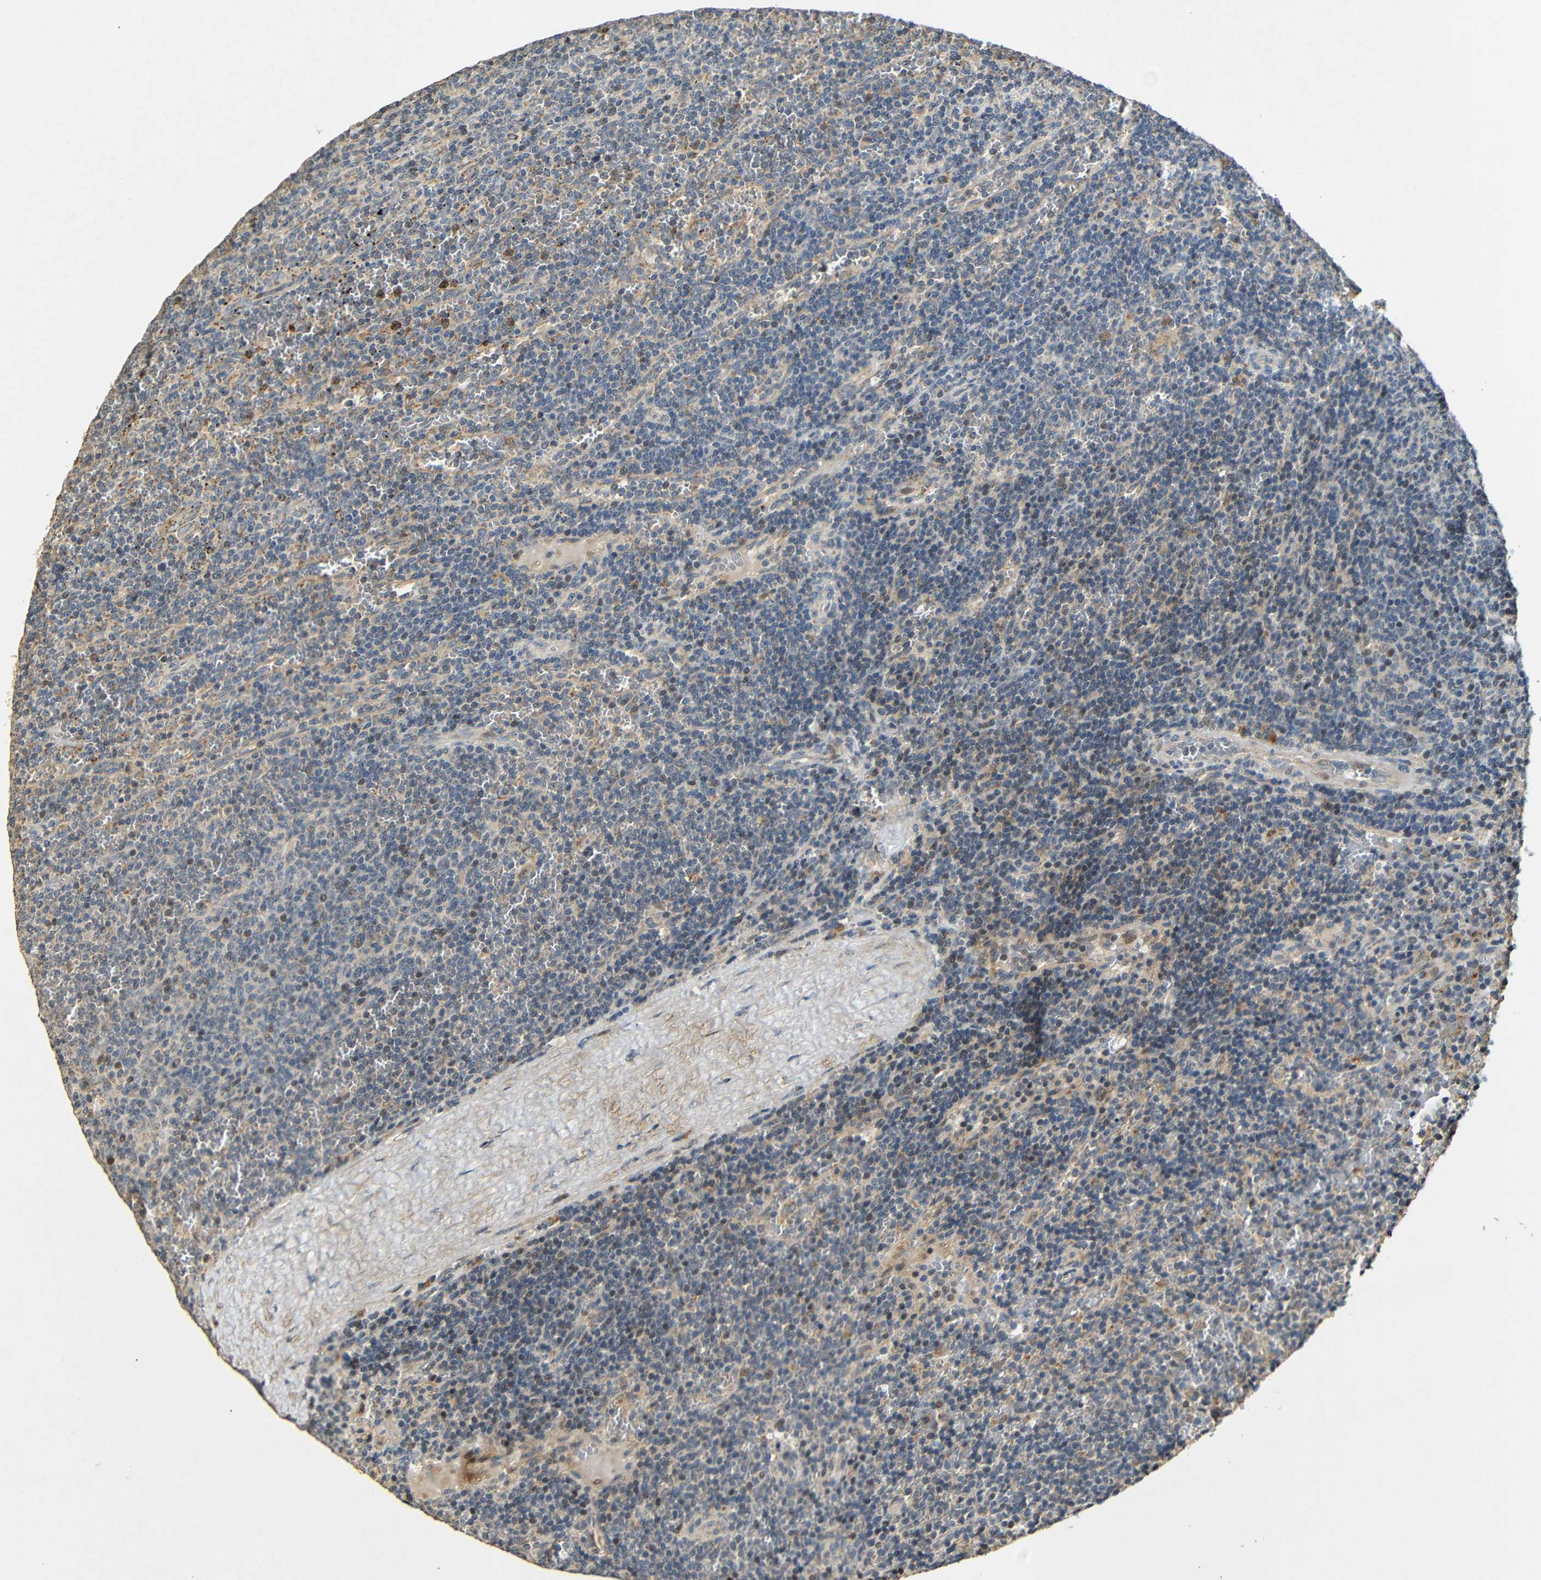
{"staining": {"intensity": "weak", "quantity": "25%-75%", "location": "cytoplasmic/membranous,nuclear"}, "tissue": "lymphoma", "cell_type": "Tumor cells", "image_type": "cancer", "snomed": [{"axis": "morphology", "description": "Malignant lymphoma, non-Hodgkin's type, Low grade"}, {"axis": "topography", "description": "Spleen"}], "caption": "A brown stain shows weak cytoplasmic/membranous and nuclear staining of a protein in lymphoma tumor cells.", "gene": "KAZALD1", "patient": {"sex": "female", "age": 50}}